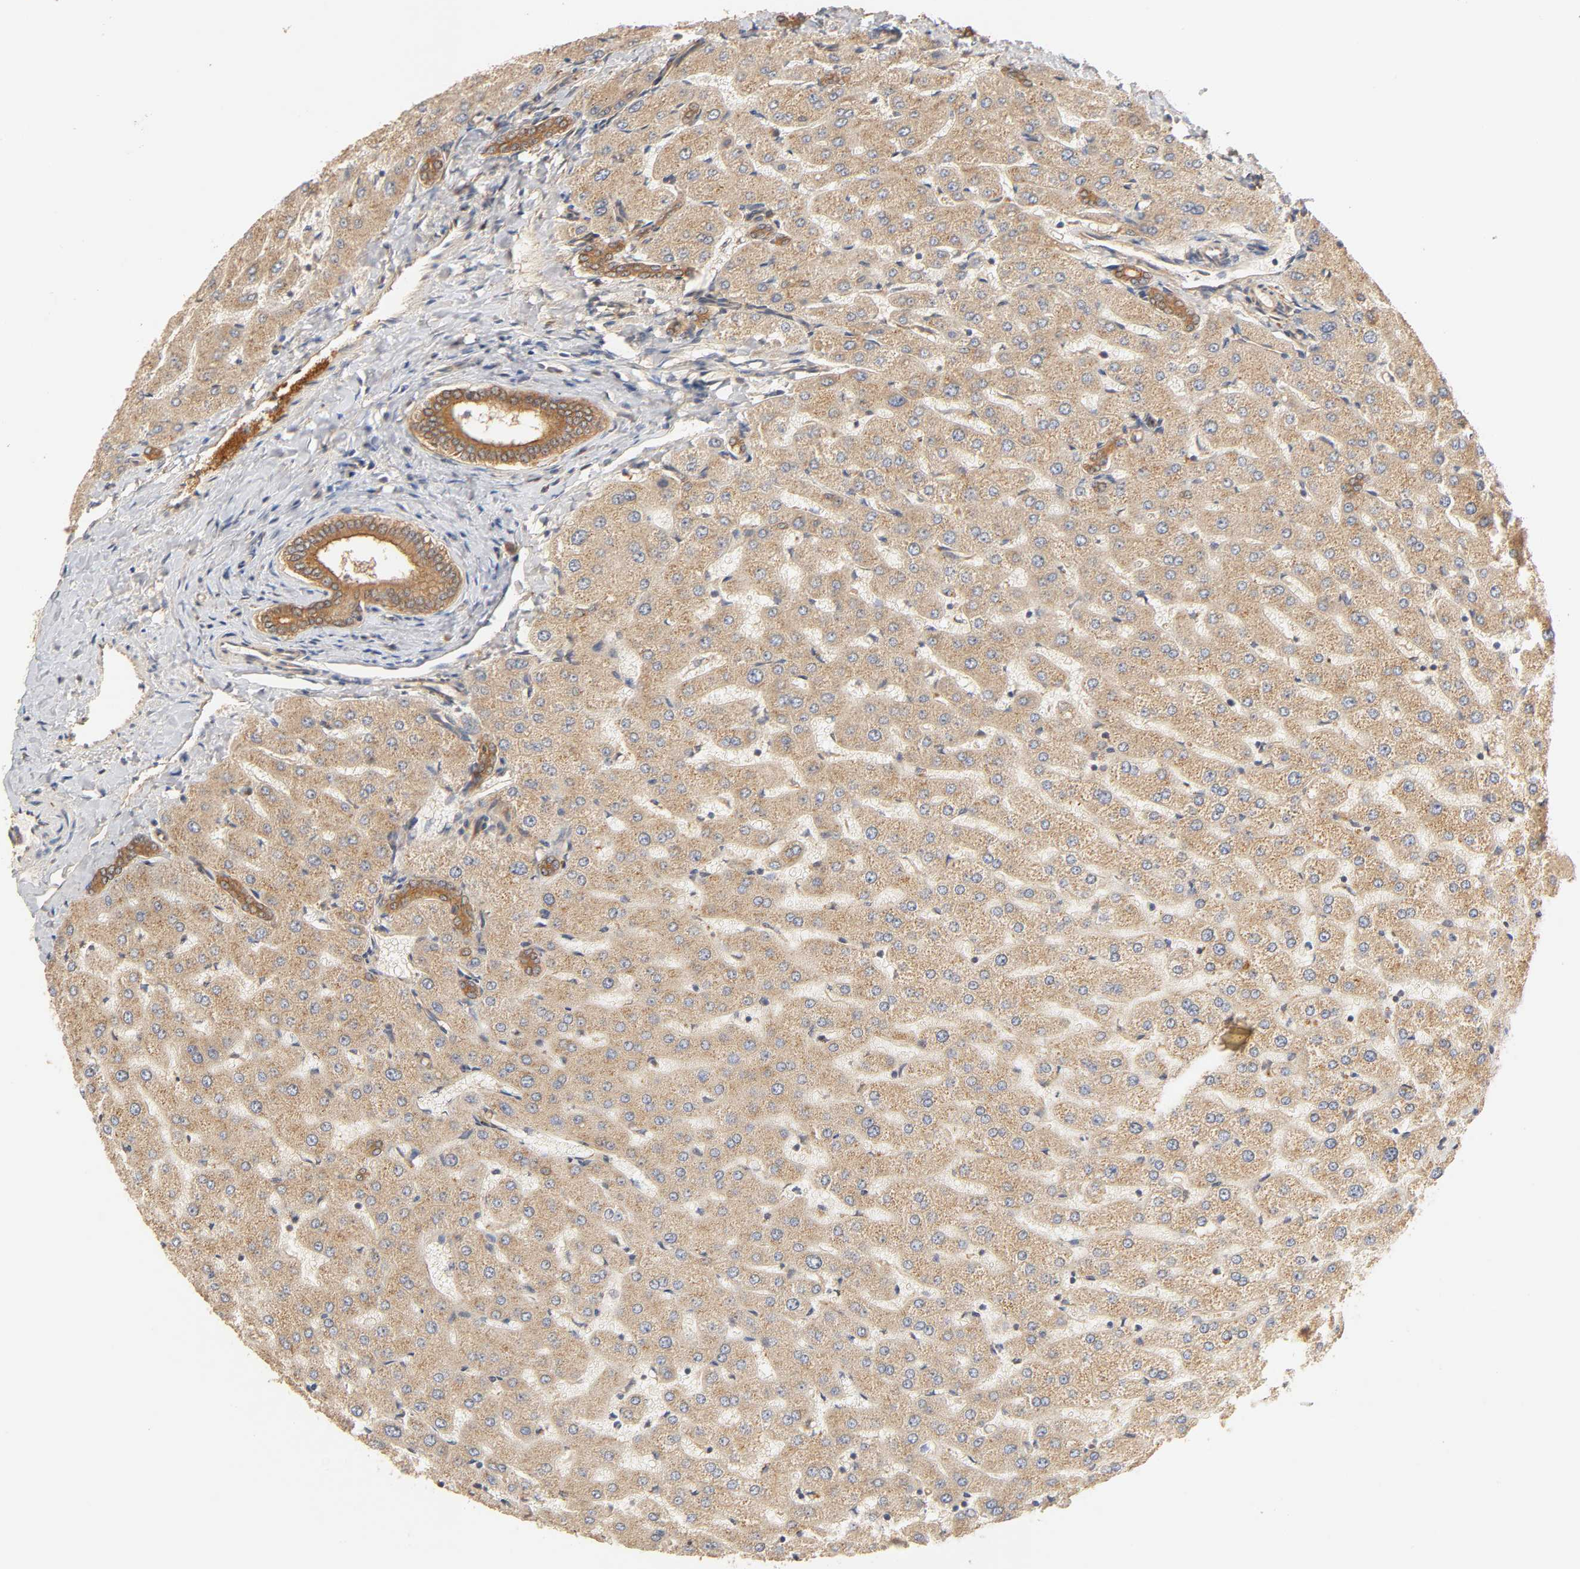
{"staining": {"intensity": "strong", "quantity": ">75%", "location": "cytoplasmic/membranous"}, "tissue": "liver", "cell_type": "Cholangiocytes", "image_type": "normal", "snomed": [{"axis": "morphology", "description": "Normal tissue, NOS"}, {"axis": "morphology", "description": "Fibrosis, NOS"}, {"axis": "topography", "description": "Liver"}], "caption": "Immunohistochemical staining of normal liver displays strong cytoplasmic/membranous protein expression in about >75% of cholangiocytes.", "gene": "EPS8", "patient": {"sex": "female", "age": 29}}